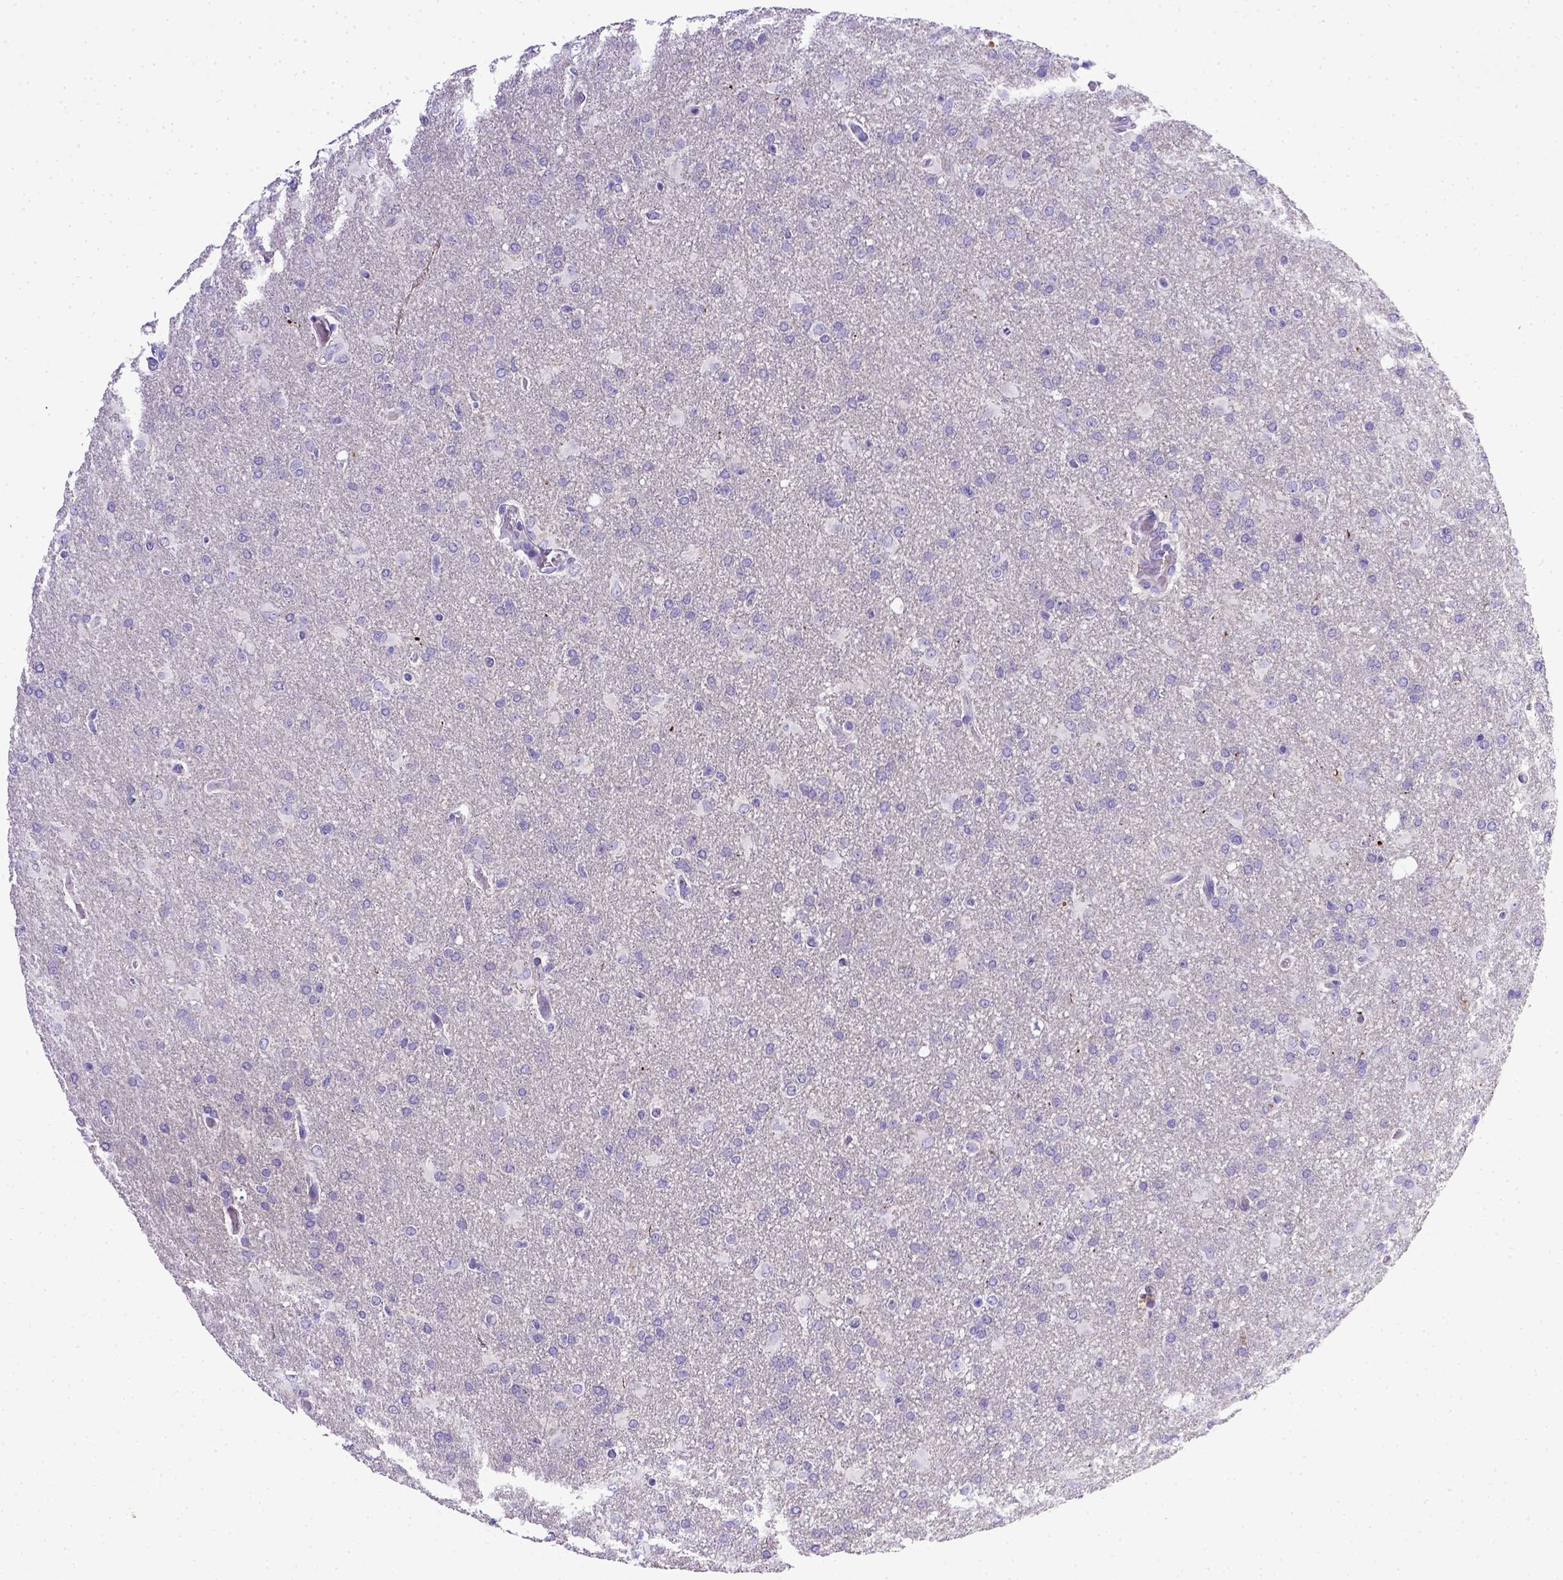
{"staining": {"intensity": "negative", "quantity": "none", "location": "none"}, "tissue": "glioma", "cell_type": "Tumor cells", "image_type": "cancer", "snomed": [{"axis": "morphology", "description": "Glioma, malignant, High grade"}, {"axis": "topography", "description": "Brain"}], "caption": "Immunohistochemistry of human malignant glioma (high-grade) demonstrates no positivity in tumor cells.", "gene": "BTN1A1", "patient": {"sex": "male", "age": 68}}